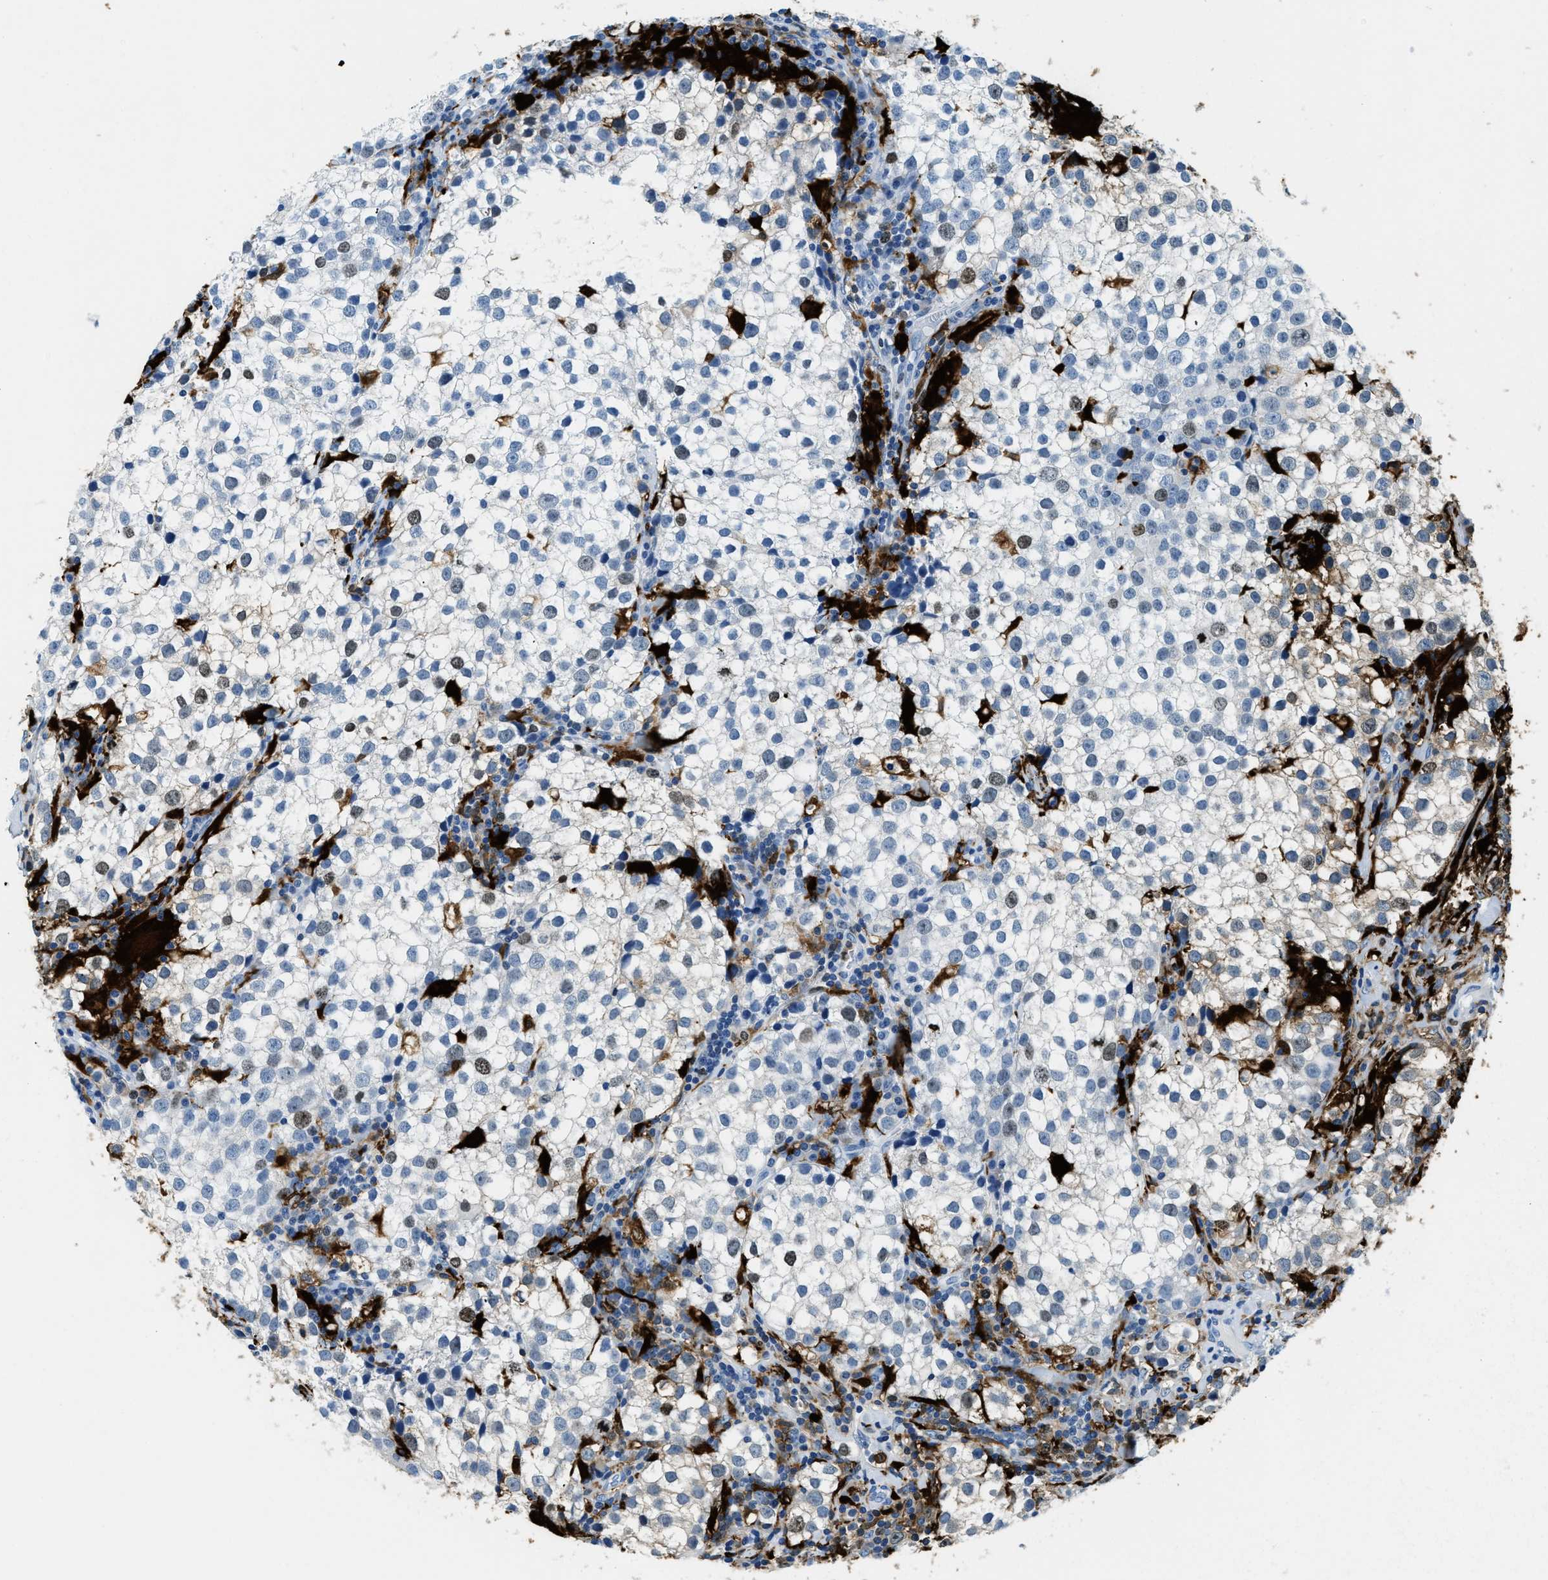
{"staining": {"intensity": "negative", "quantity": "none", "location": "none"}, "tissue": "testis cancer", "cell_type": "Tumor cells", "image_type": "cancer", "snomed": [{"axis": "morphology", "description": "Seminoma, NOS"}, {"axis": "morphology", "description": "Carcinoma, Embryonal, NOS"}, {"axis": "topography", "description": "Testis"}], "caption": "High magnification brightfield microscopy of testis cancer stained with DAB (3,3'-diaminobenzidine) (brown) and counterstained with hematoxylin (blue): tumor cells show no significant expression. Brightfield microscopy of immunohistochemistry (IHC) stained with DAB (3,3'-diaminobenzidine) (brown) and hematoxylin (blue), captured at high magnification.", "gene": "CAPG", "patient": {"sex": "male", "age": 36}}